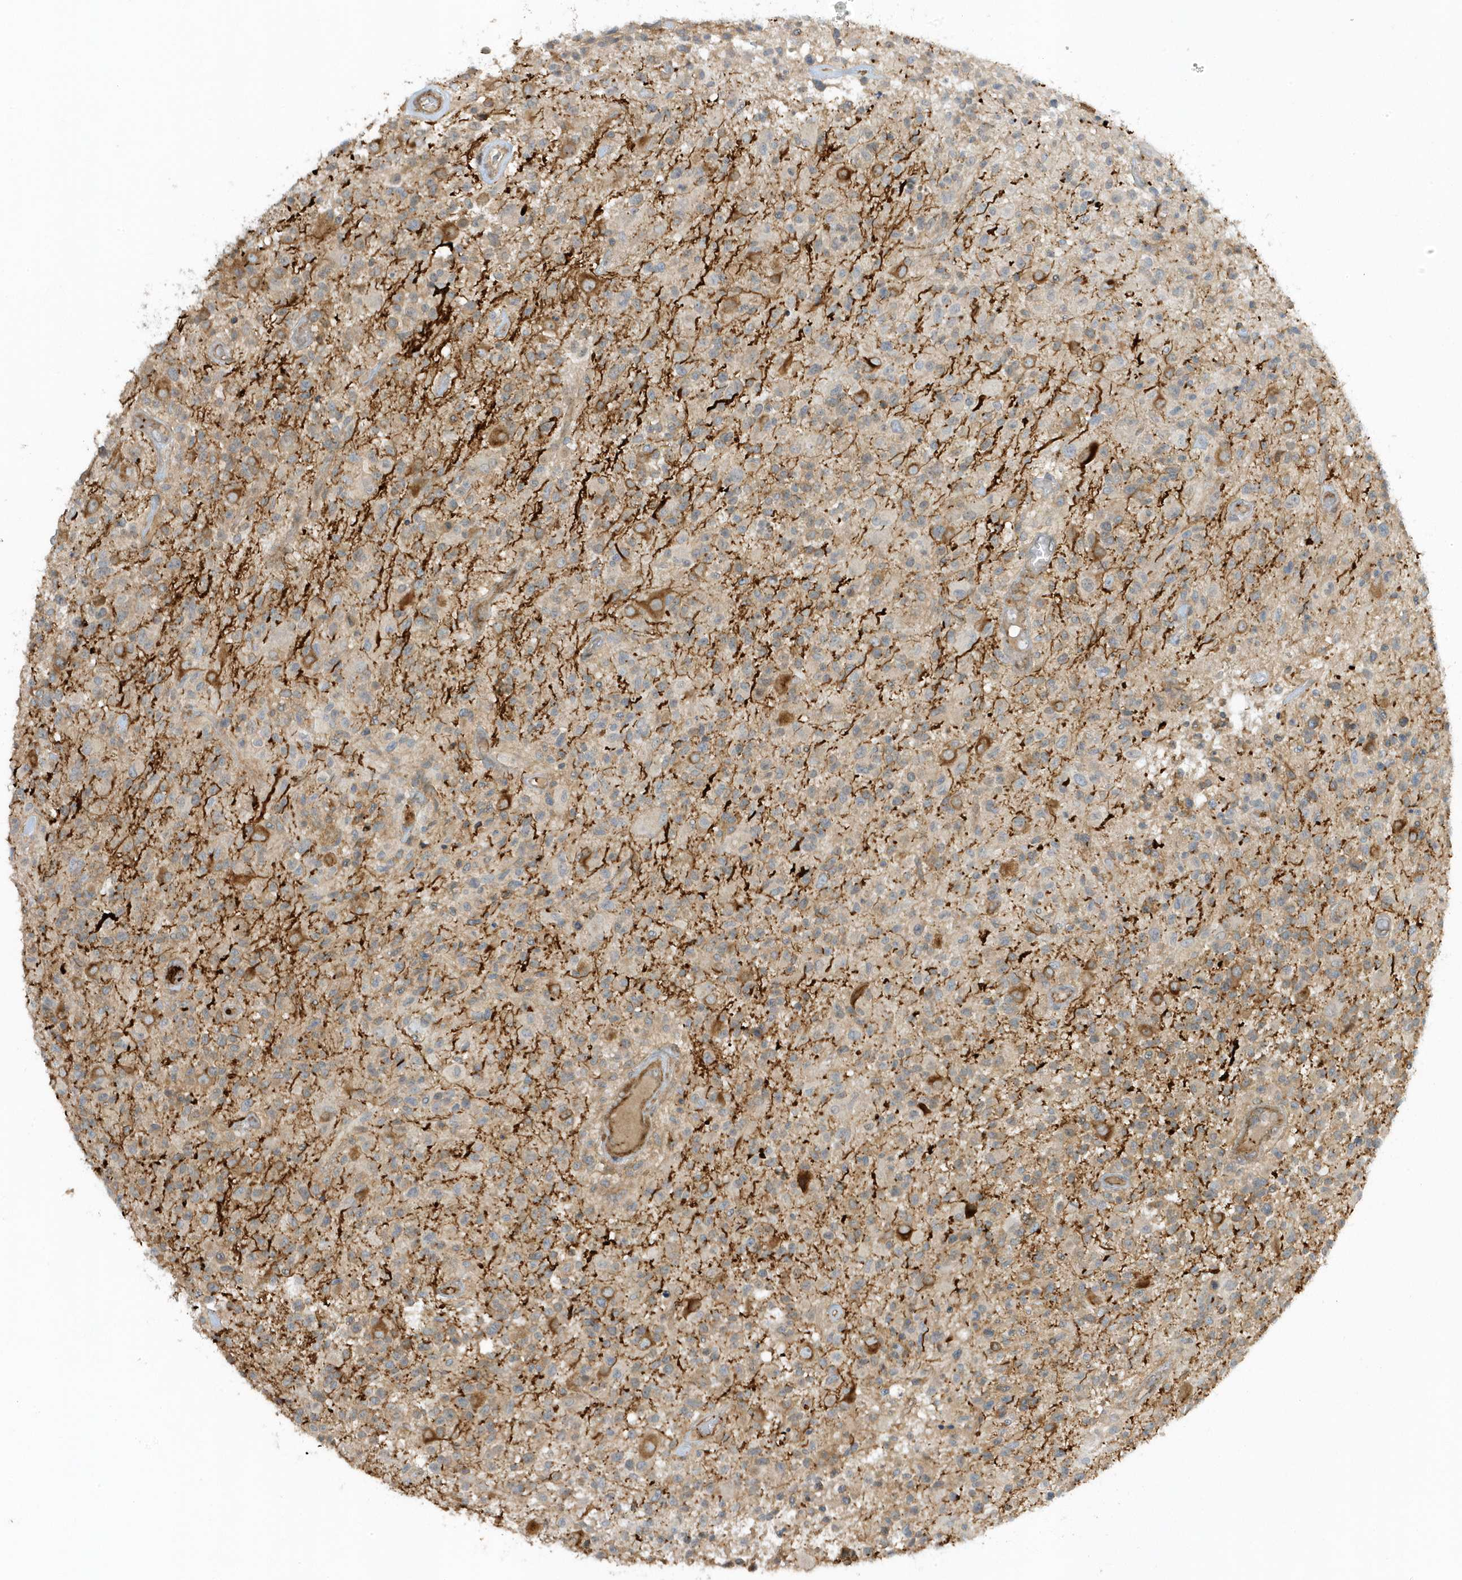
{"staining": {"intensity": "negative", "quantity": "none", "location": "none"}, "tissue": "glioma", "cell_type": "Tumor cells", "image_type": "cancer", "snomed": [{"axis": "morphology", "description": "Glioma, malignant, High grade"}, {"axis": "morphology", "description": "Glioblastoma, NOS"}, {"axis": "topography", "description": "Brain"}], "caption": "Tumor cells show no significant protein expression in malignant glioma (high-grade). (Stains: DAB IHC with hematoxylin counter stain, Microscopy: brightfield microscopy at high magnification).", "gene": "ZBTB8A", "patient": {"sex": "male", "age": 60}}